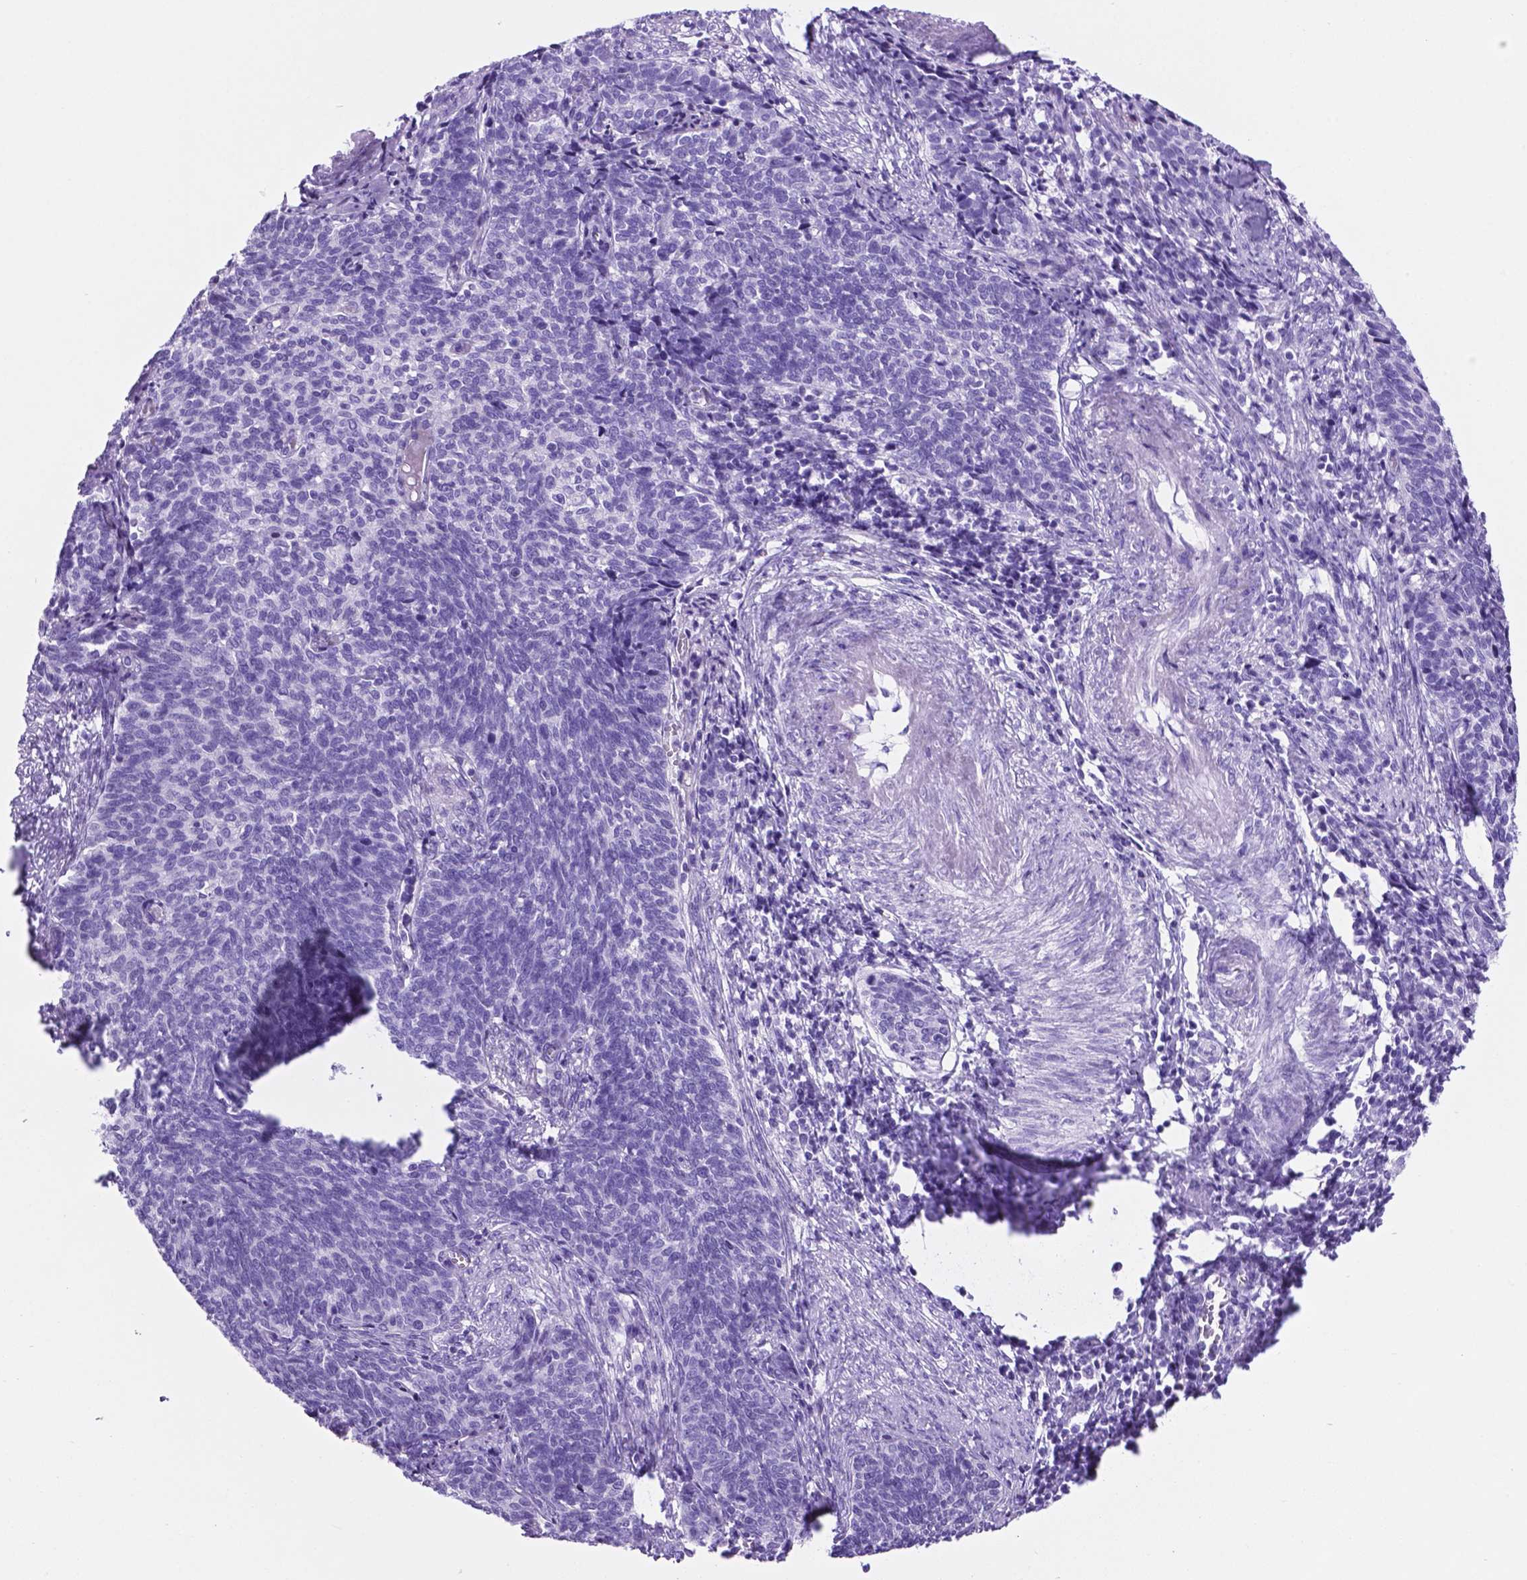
{"staining": {"intensity": "negative", "quantity": "none", "location": "none"}, "tissue": "cervical cancer", "cell_type": "Tumor cells", "image_type": "cancer", "snomed": [{"axis": "morphology", "description": "Squamous cell carcinoma, NOS"}, {"axis": "topography", "description": "Cervix"}], "caption": "An immunohistochemistry (IHC) image of cervical cancer is shown. There is no staining in tumor cells of cervical cancer.", "gene": "C17orf107", "patient": {"sex": "female", "age": 39}}